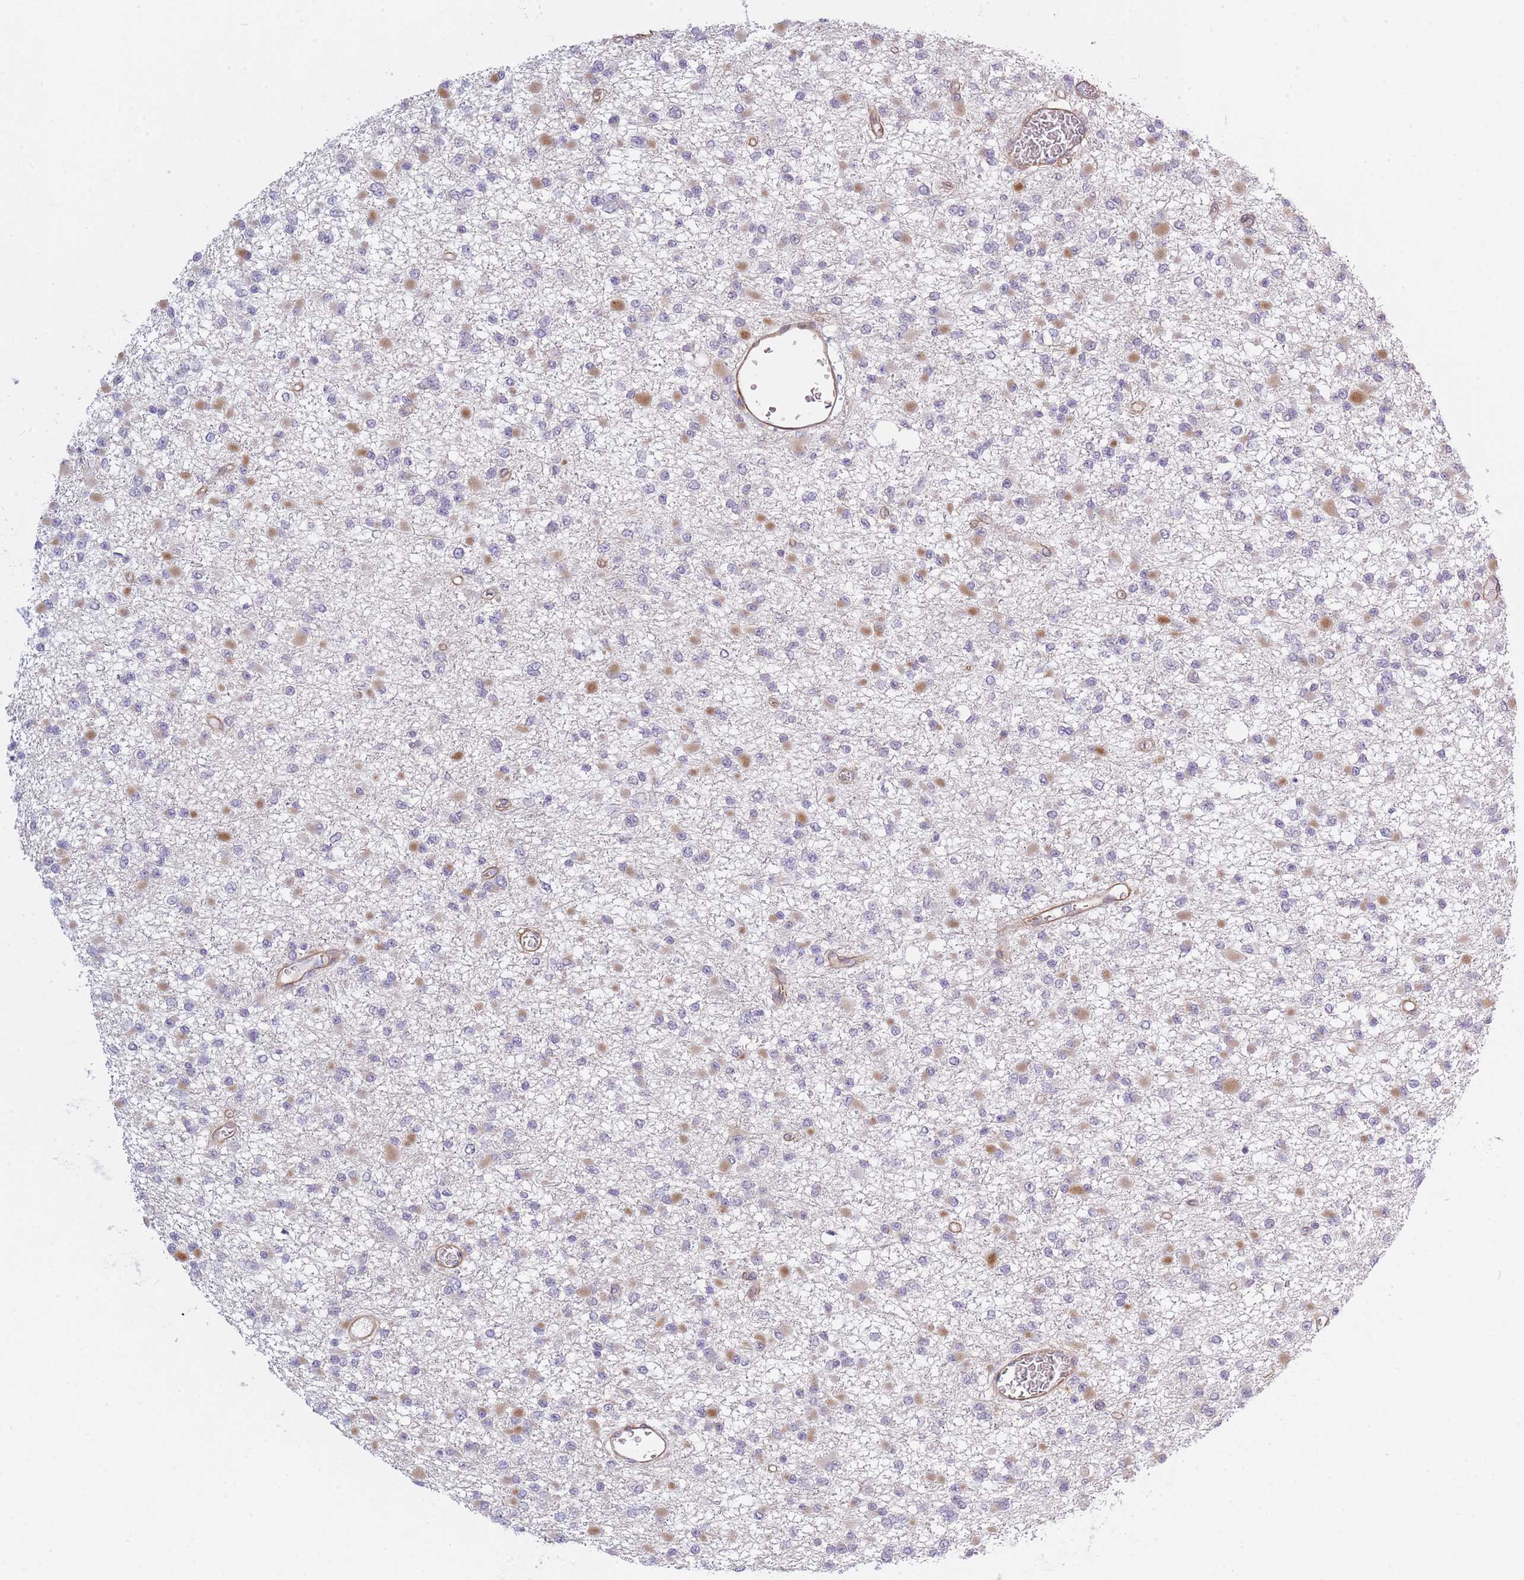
{"staining": {"intensity": "weak", "quantity": "<25%", "location": "cytoplasmic/membranous"}, "tissue": "glioma", "cell_type": "Tumor cells", "image_type": "cancer", "snomed": [{"axis": "morphology", "description": "Glioma, malignant, Low grade"}, {"axis": "topography", "description": "Brain"}], "caption": "The micrograph shows no staining of tumor cells in malignant glioma (low-grade).", "gene": "SLC7A6", "patient": {"sex": "female", "age": 22}}